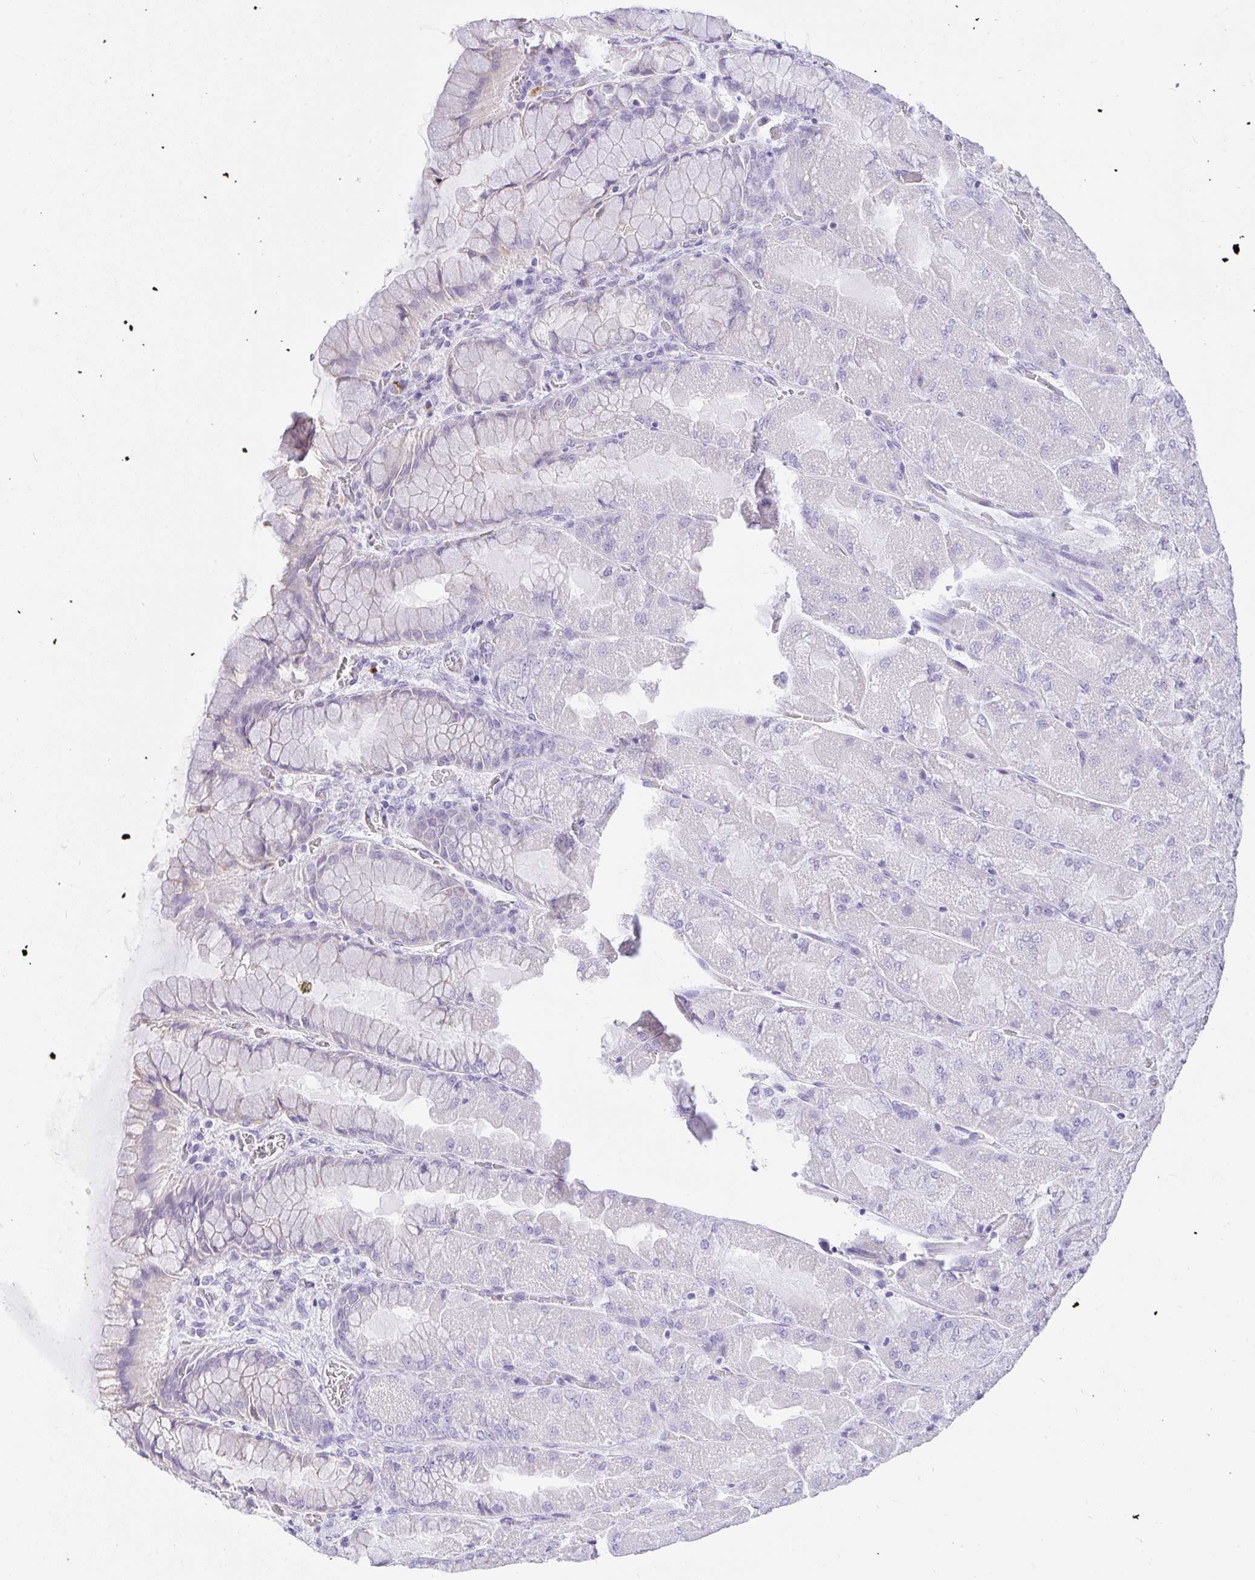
{"staining": {"intensity": "negative", "quantity": "none", "location": "none"}, "tissue": "stomach", "cell_type": "Glandular cells", "image_type": "normal", "snomed": [{"axis": "morphology", "description": "Normal tissue, NOS"}, {"axis": "topography", "description": "Stomach"}], "caption": "This is an immunohistochemistry image of normal stomach. There is no staining in glandular cells.", "gene": "OR5J2", "patient": {"sex": "female", "age": 61}}